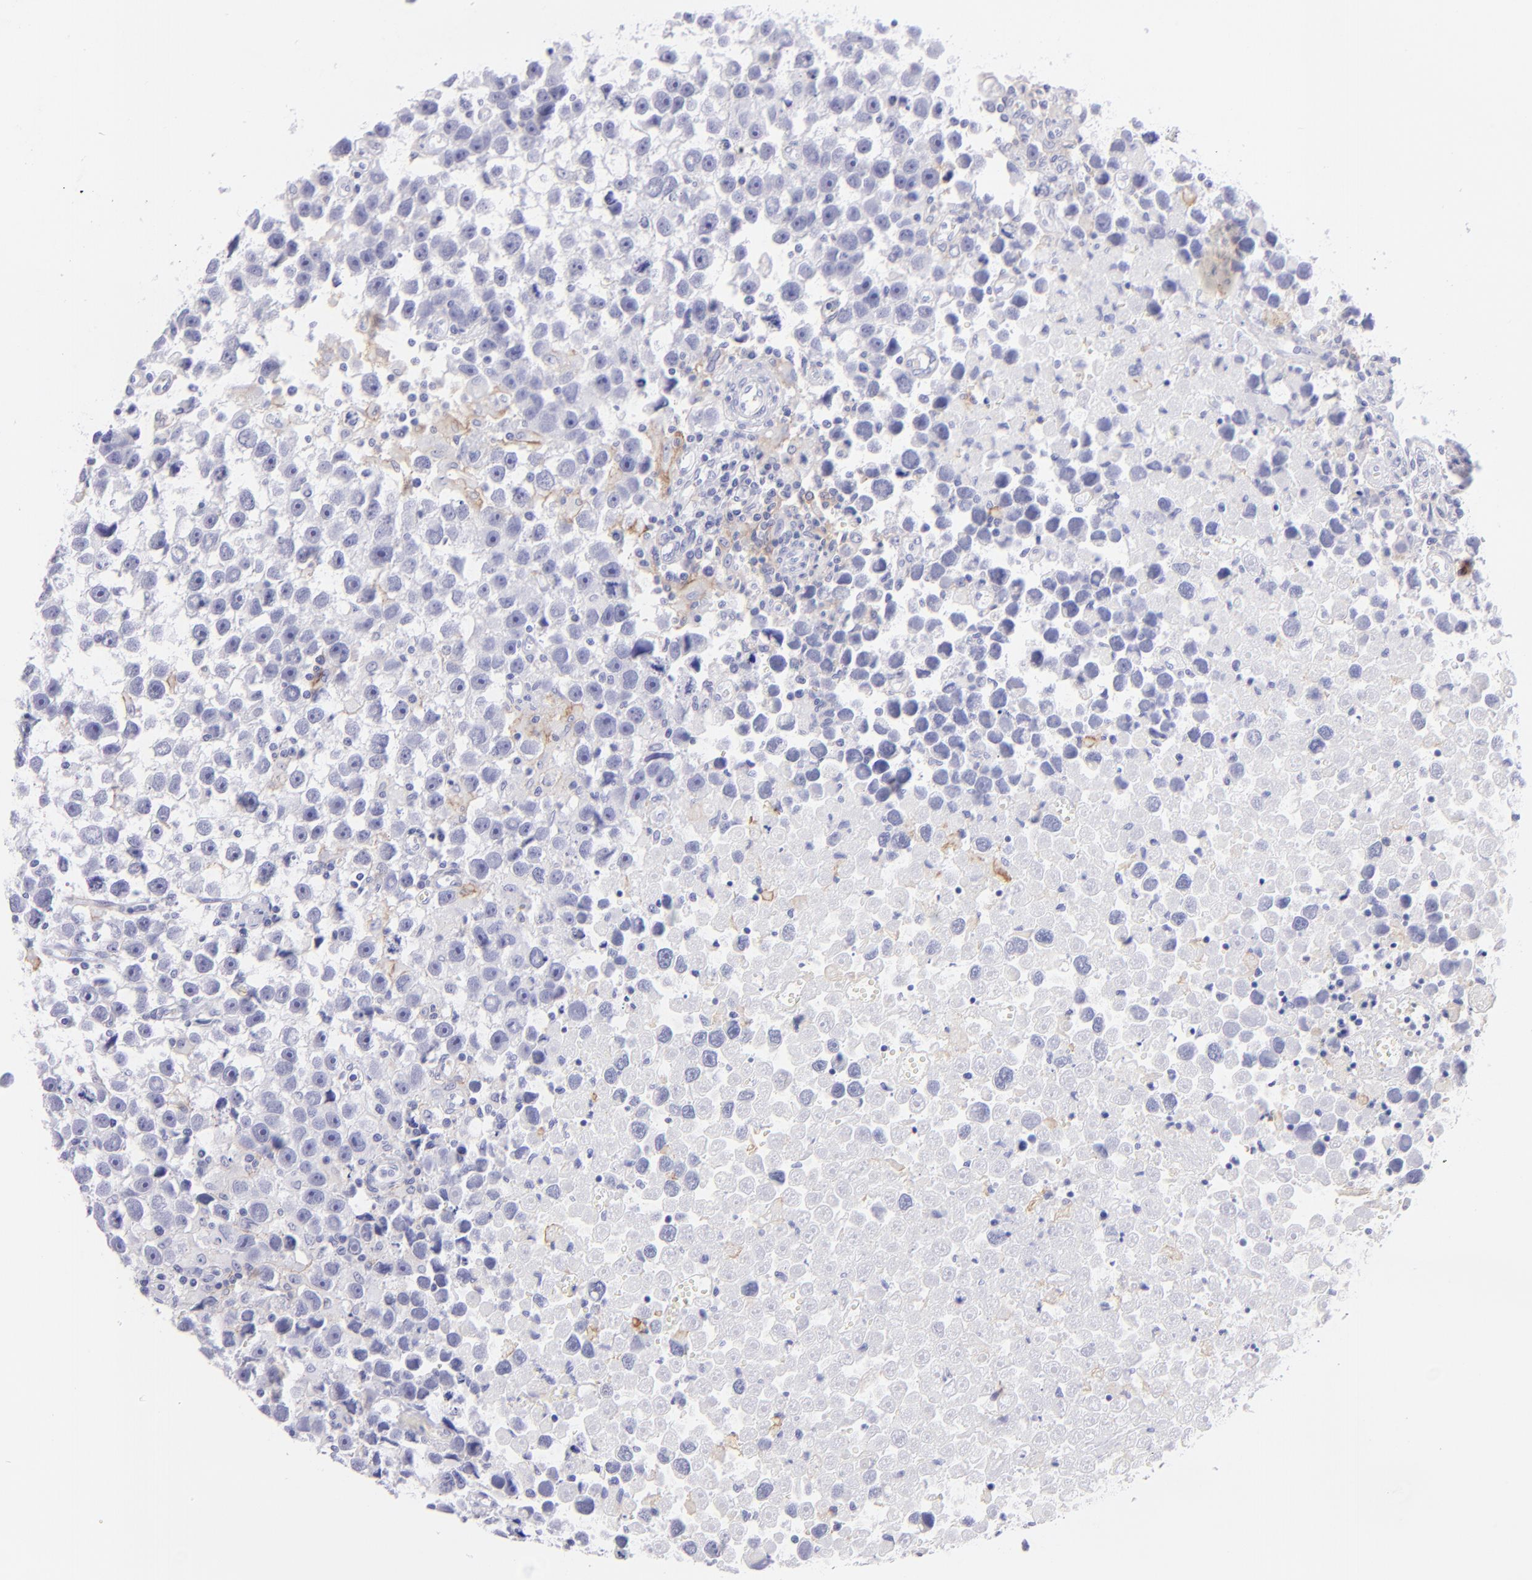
{"staining": {"intensity": "weak", "quantity": "<25%", "location": "cytoplasmic/membranous"}, "tissue": "testis cancer", "cell_type": "Tumor cells", "image_type": "cancer", "snomed": [{"axis": "morphology", "description": "Seminoma, NOS"}, {"axis": "topography", "description": "Testis"}], "caption": "DAB immunohistochemical staining of human testis cancer (seminoma) demonstrates no significant expression in tumor cells.", "gene": "CD72", "patient": {"sex": "male", "age": 43}}